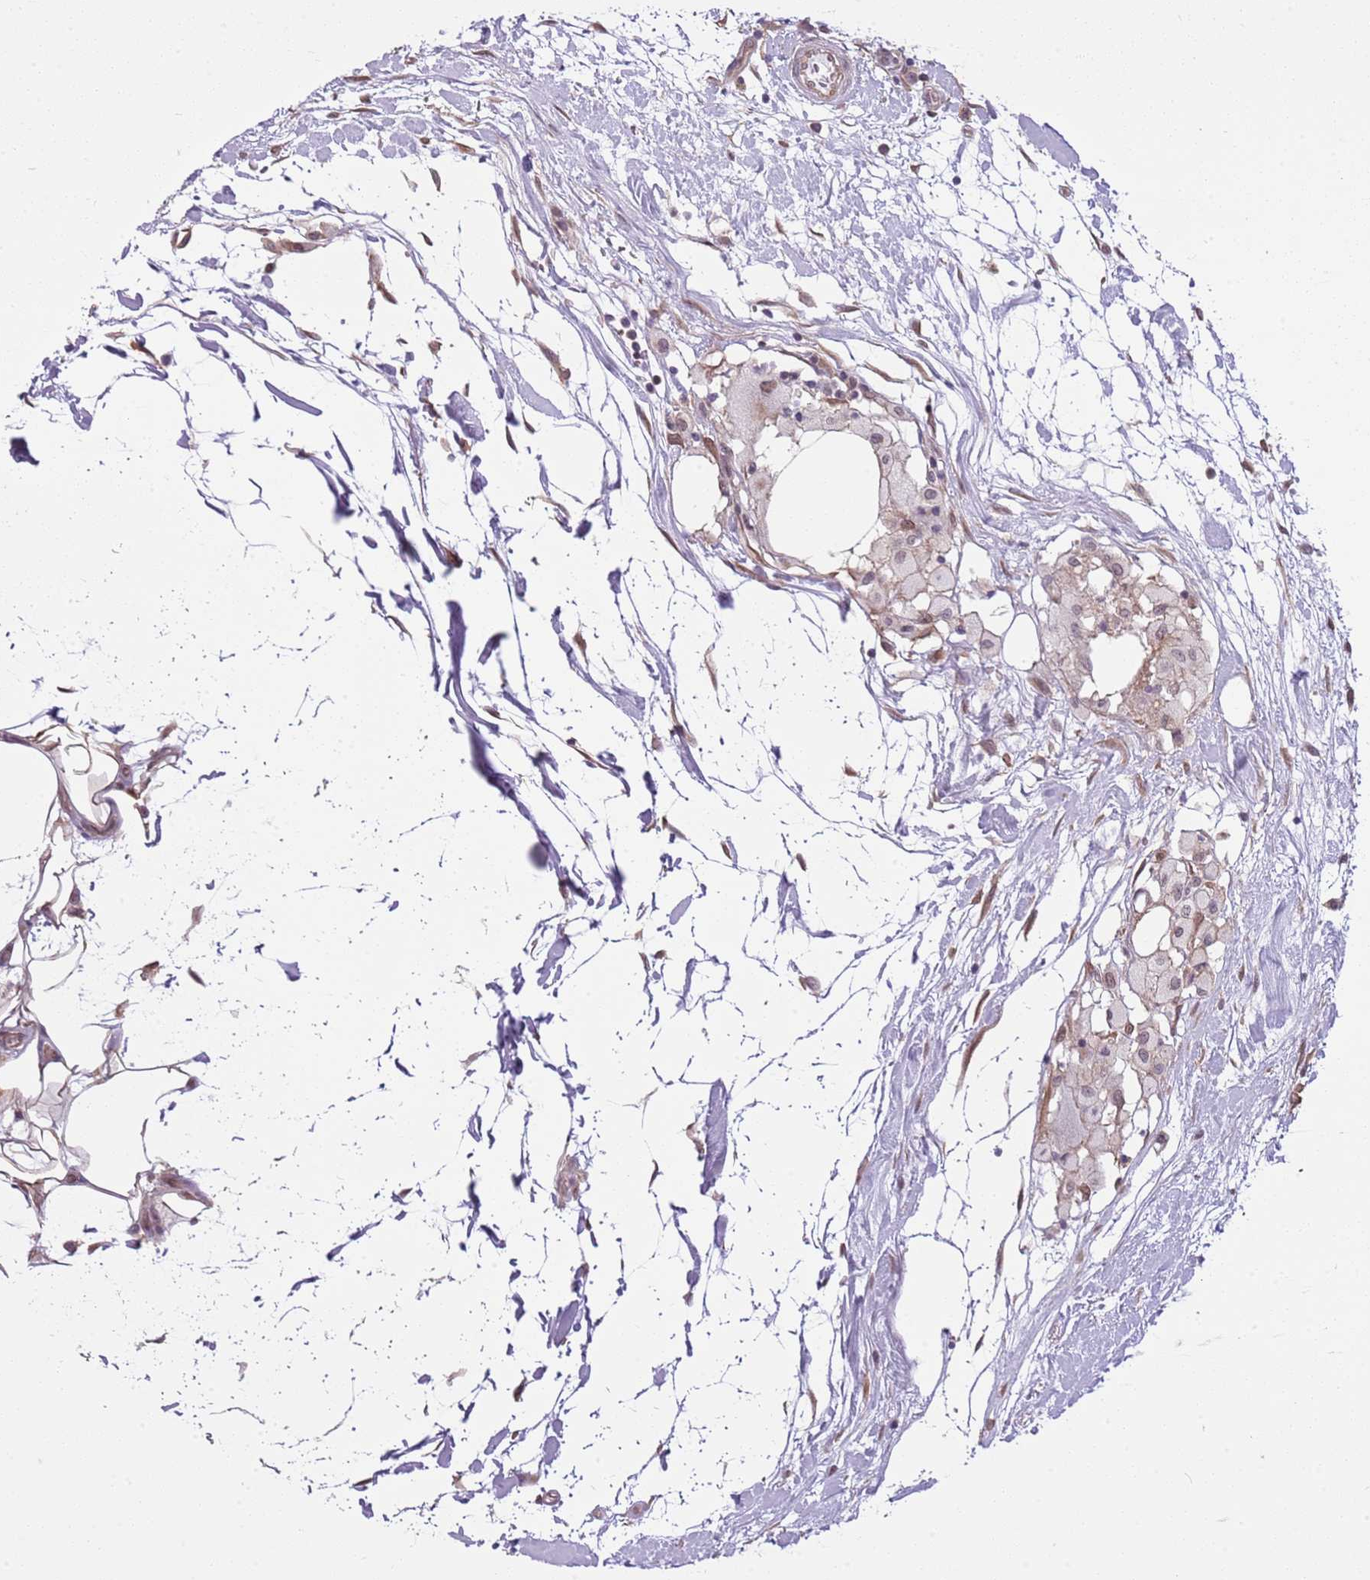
{"staining": {"intensity": "moderate", "quantity": "<25%", "location": "nuclear"}, "tissue": "breast cancer", "cell_type": "Tumor cells", "image_type": "cancer", "snomed": [{"axis": "morphology", "description": "Duct carcinoma"}, {"axis": "topography", "description": "Breast"}], "caption": "Breast cancer (intraductal carcinoma) was stained to show a protein in brown. There is low levels of moderate nuclear positivity in about <25% of tumor cells.", "gene": "DHX32", "patient": {"sex": "female", "age": 55}}